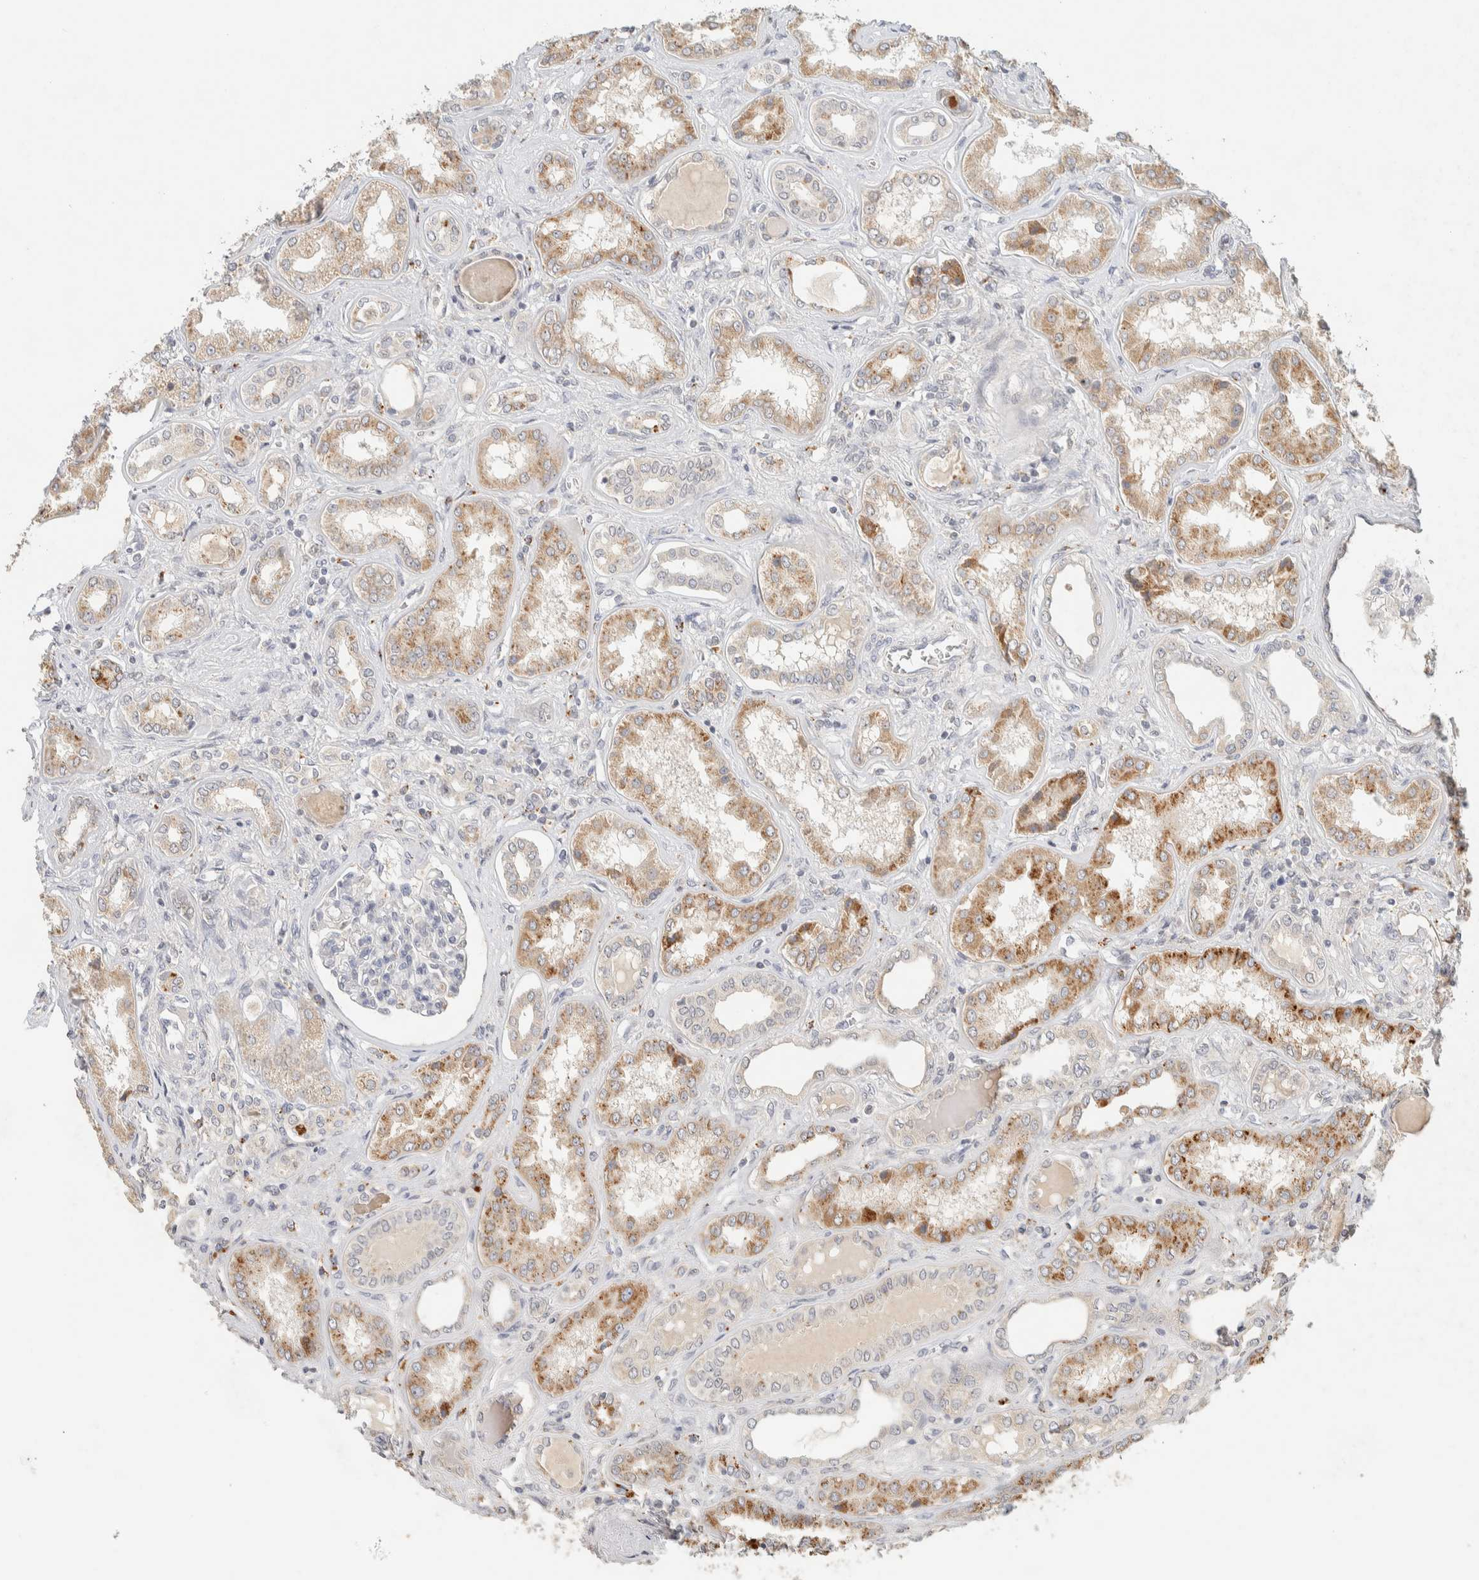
{"staining": {"intensity": "weak", "quantity": "<25%", "location": "cytoplasmic/membranous"}, "tissue": "kidney", "cell_type": "Cells in glomeruli", "image_type": "normal", "snomed": [{"axis": "morphology", "description": "Normal tissue, NOS"}, {"axis": "topography", "description": "Kidney"}], "caption": "This is an immunohistochemistry (IHC) micrograph of normal kidney. There is no positivity in cells in glomeruli.", "gene": "ITPA", "patient": {"sex": "female", "age": 56}}